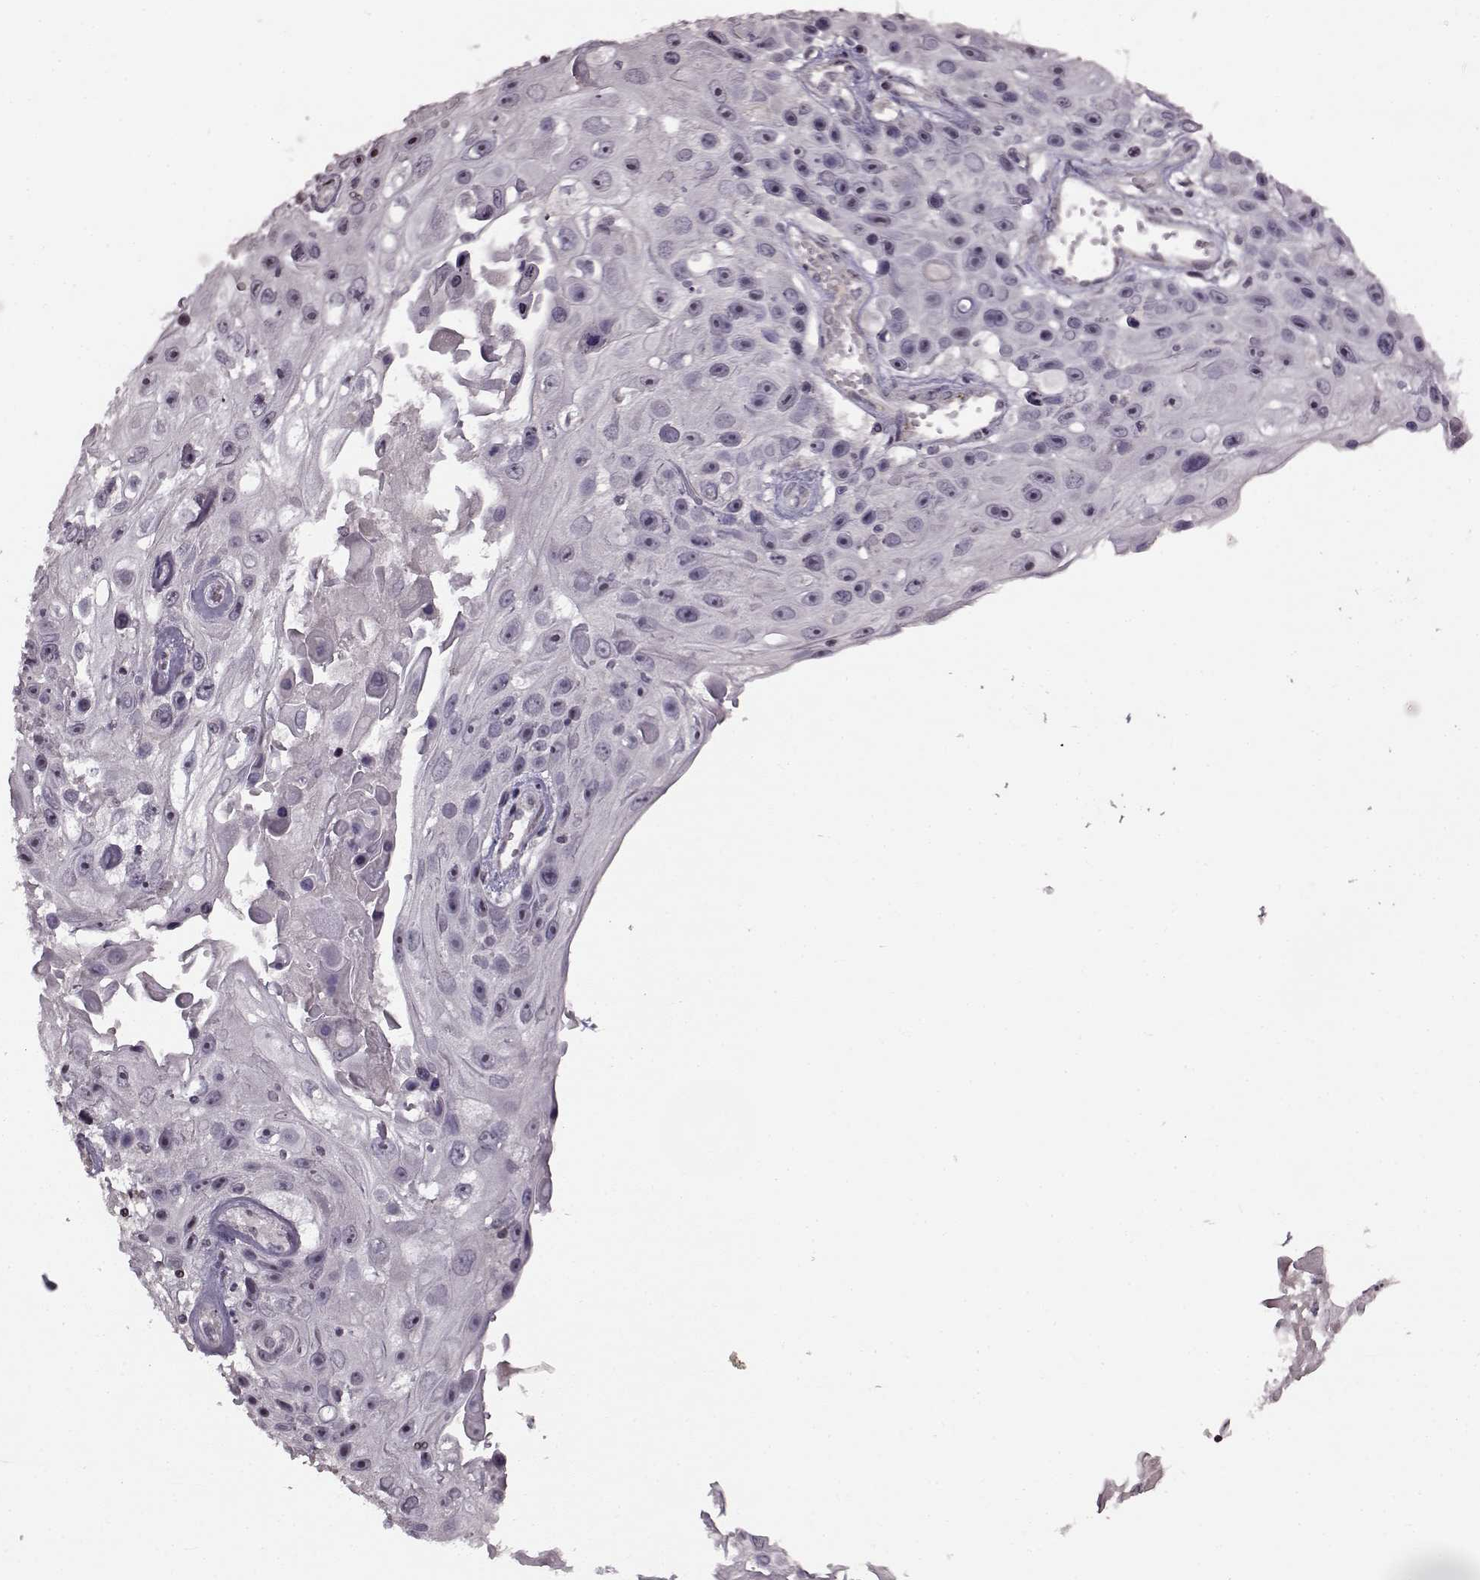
{"staining": {"intensity": "negative", "quantity": "none", "location": "none"}, "tissue": "skin cancer", "cell_type": "Tumor cells", "image_type": "cancer", "snomed": [{"axis": "morphology", "description": "Squamous cell carcinoma, NOS"}, {"axis": "topography", "description": "Skin"}], "caption": "This is an immunohistochemistry (IHC) micrograph of squamous cell carcinoma (skin). There is no staining in tumor cells.", "gene": "FSHB", "patient": {"sex": "male", "age": 82}}